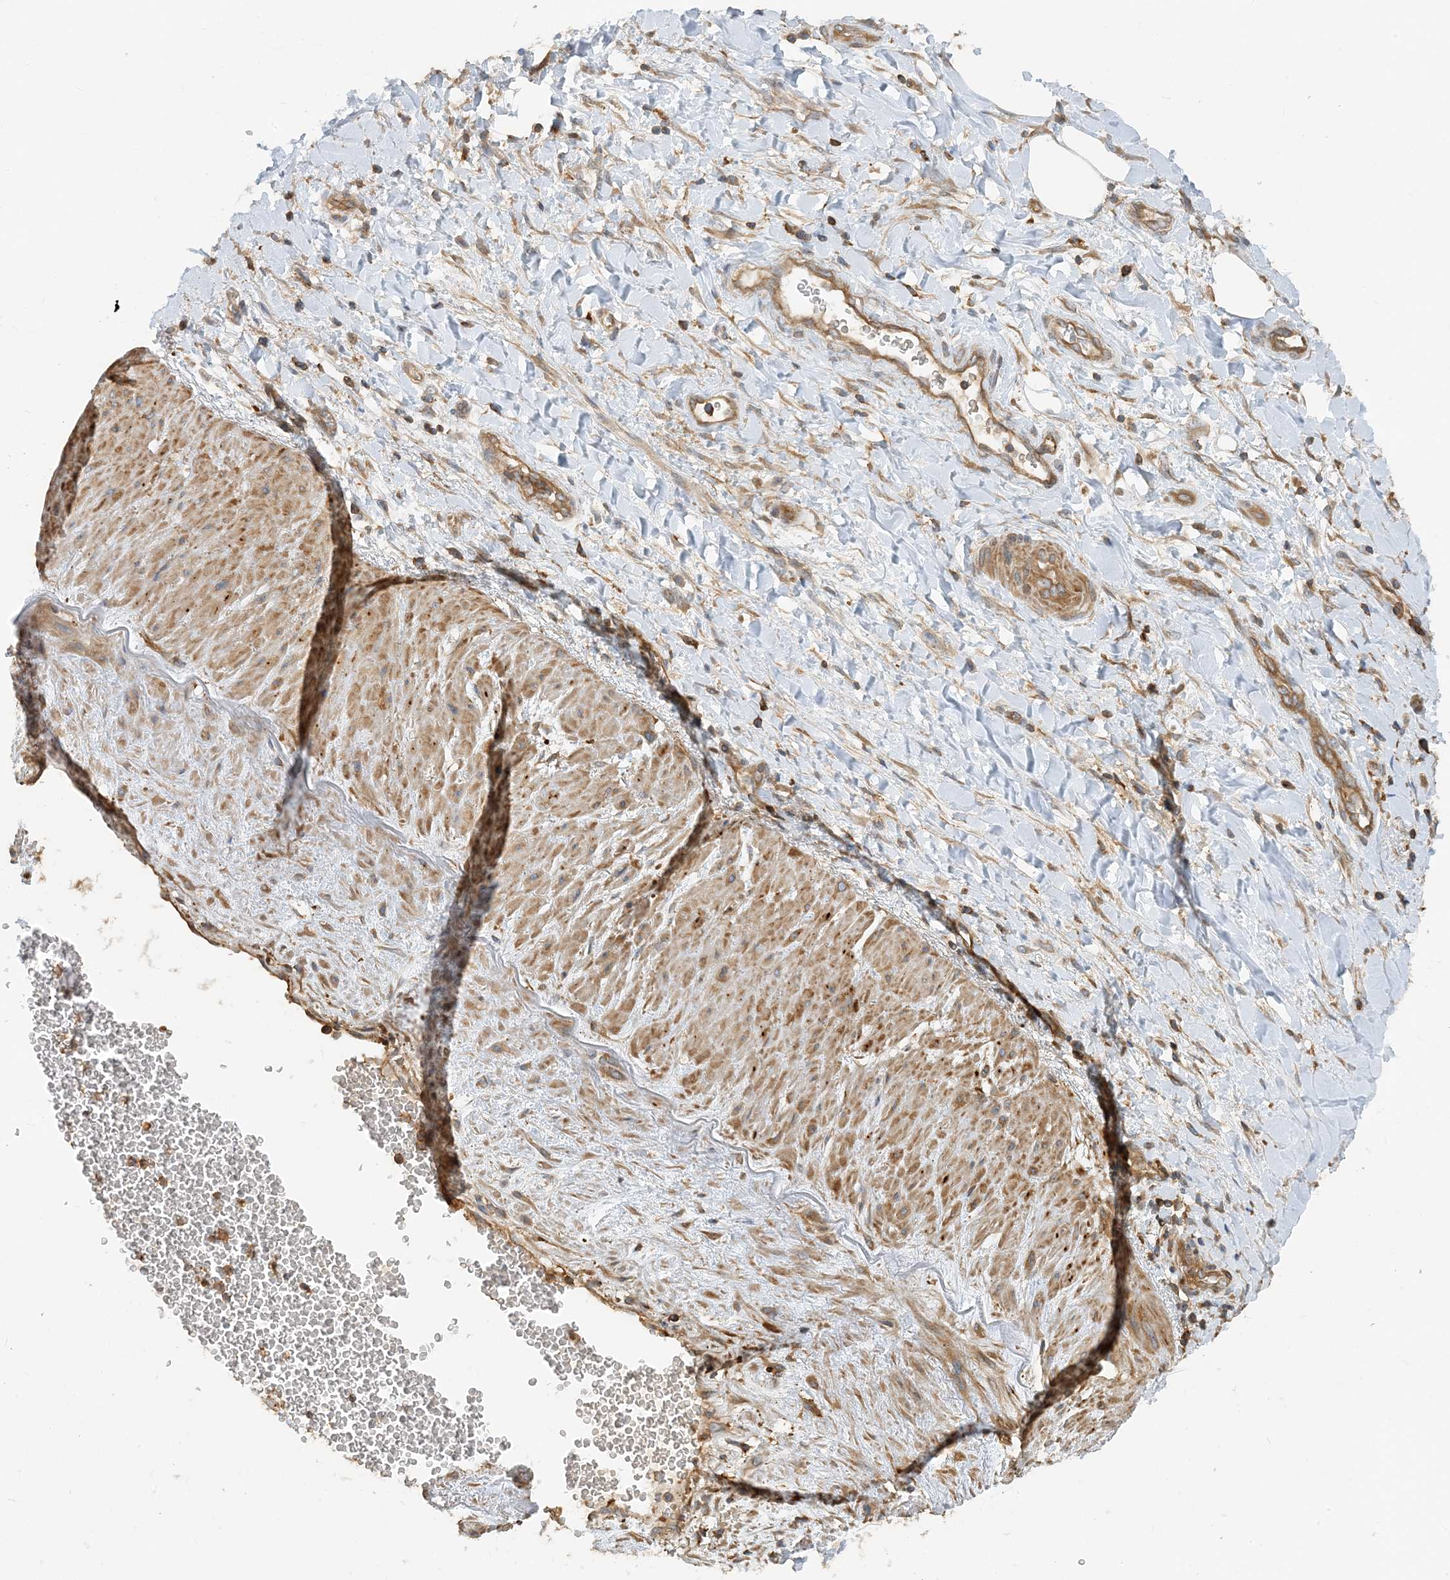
{"staining": {"intensity": "moderate", "quantity": ">75%", "location": "cytoplasmic/membranous"}, "tissue": "soft tissue", "cell_type": "Chondrocytes", "image_type": "normal", "snomed": [{"axis": "morphology", "description": "Normal tissue, NOS"}, {"axis": "morphology", "description": "Adenocarcinoma, NOS"}, {"axis": "topography", "description": "Pancreas"}, {"axis": "topography", "description": "Peripheral nerve tissue"}], "caption": "An IHC image of normal tissue is shown. Protein staining in brown shows moderate cytoplasmic/membranous positivity in soft tissue within chondrocytes.", "gene": "SFMBT2", "patient": {"sex": "male", "age": 59}}